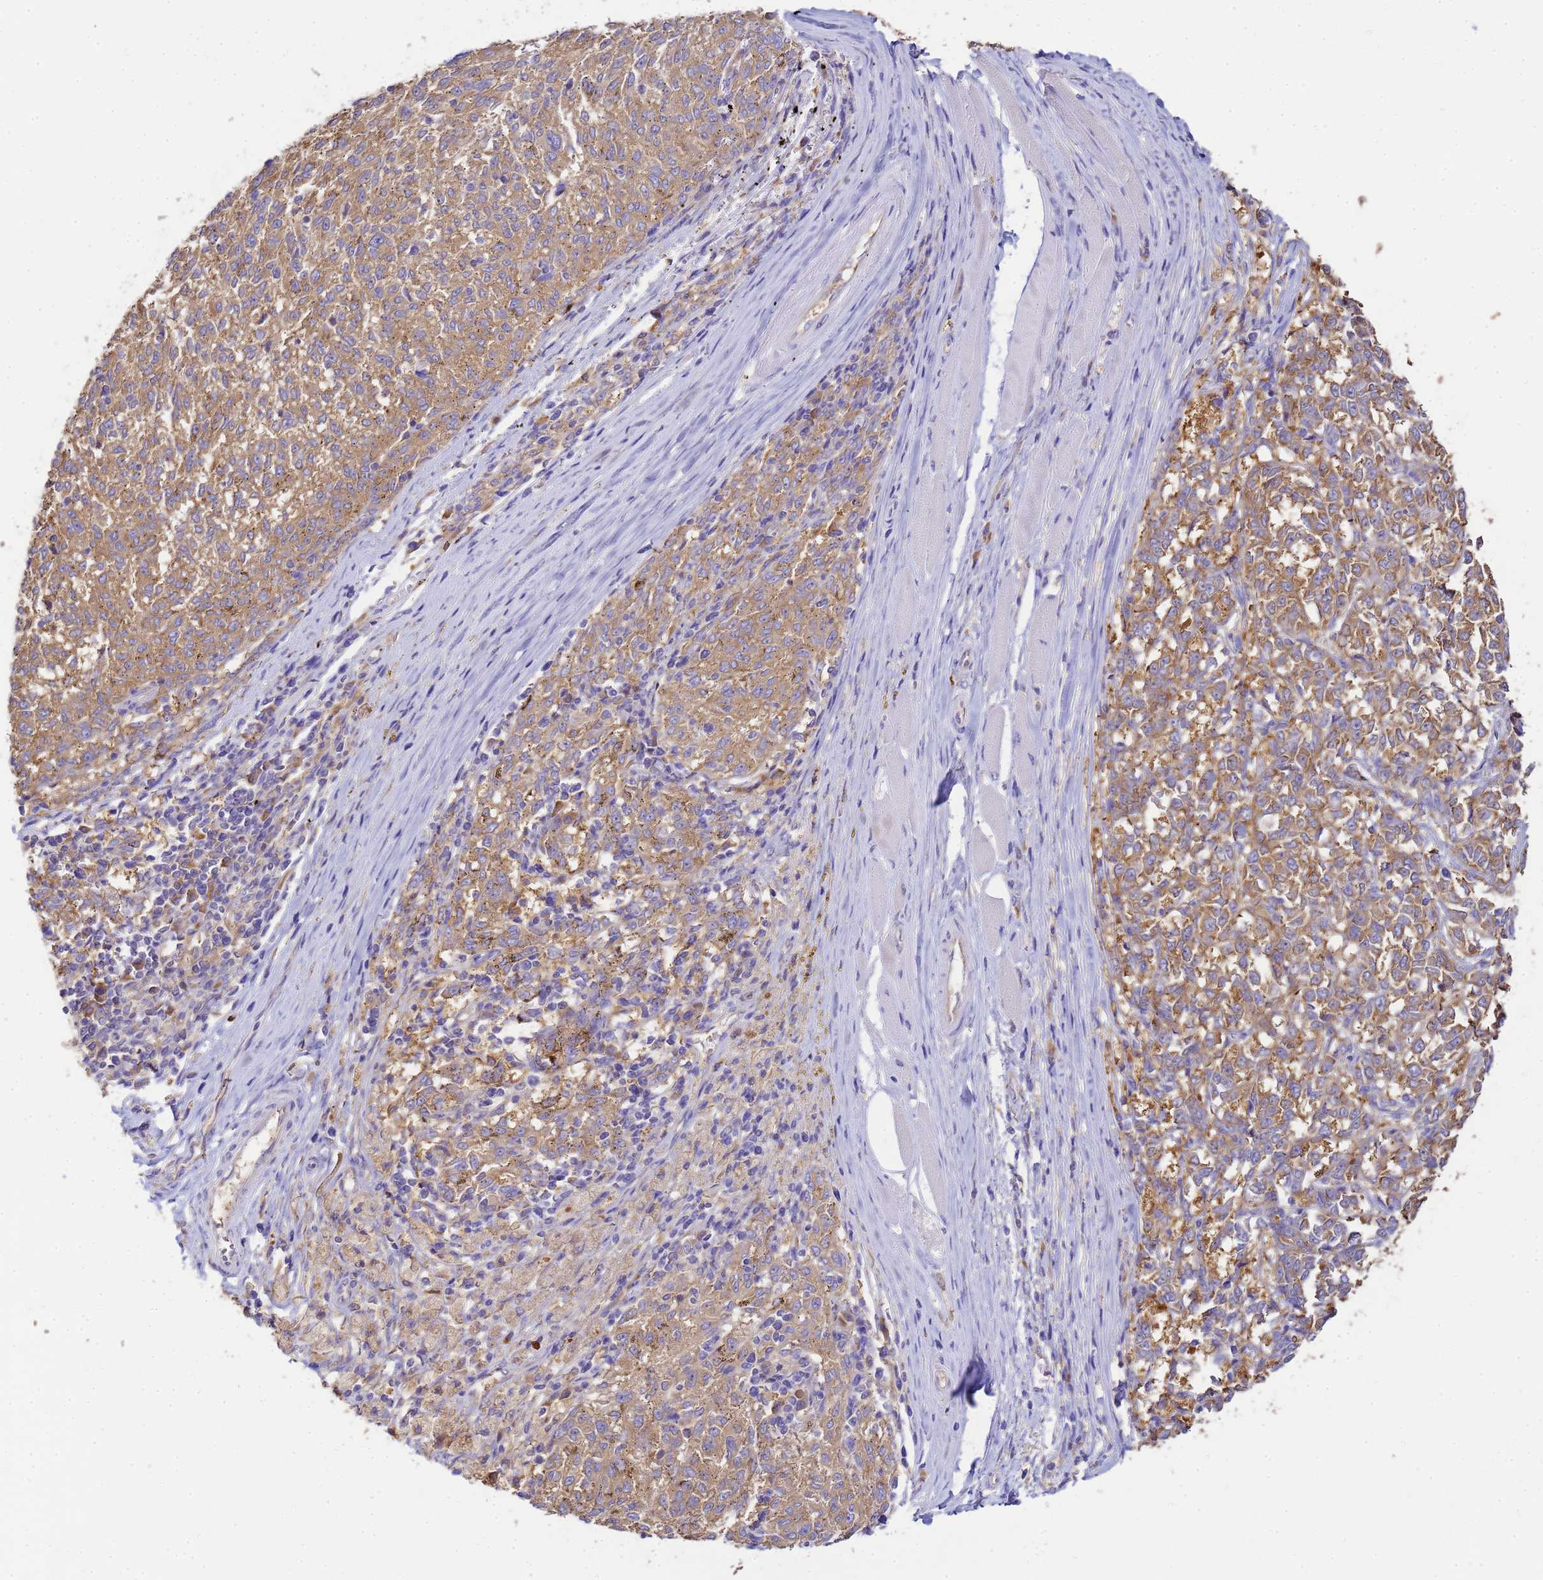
{"staining": {"intensity": "moderate", "quantity": ">75%", "location": "cytoplasmic/membranous"}, "tissue": "melanoma", "cell_type": "Tumor cells", "image_type": "cancer", "snomed": [{"axis": "morphology", "description": "Malignant melanoma, NOS"}, {"axis": "topography", "description": "Skin"}], "caption": "Protein staining of malignant melanoma tissue exhibits moderate cytoplasmic/membranous positivity in approximately >75% of tumor cells. The protein is stained brown, and the nuclei are stained in blue (DAB (3,3'-diaminobenzidine) IHC with brightfield microscopy, high magnification).", "gene": "NARS1", "patient": {"sex": "female", "age": 72}}